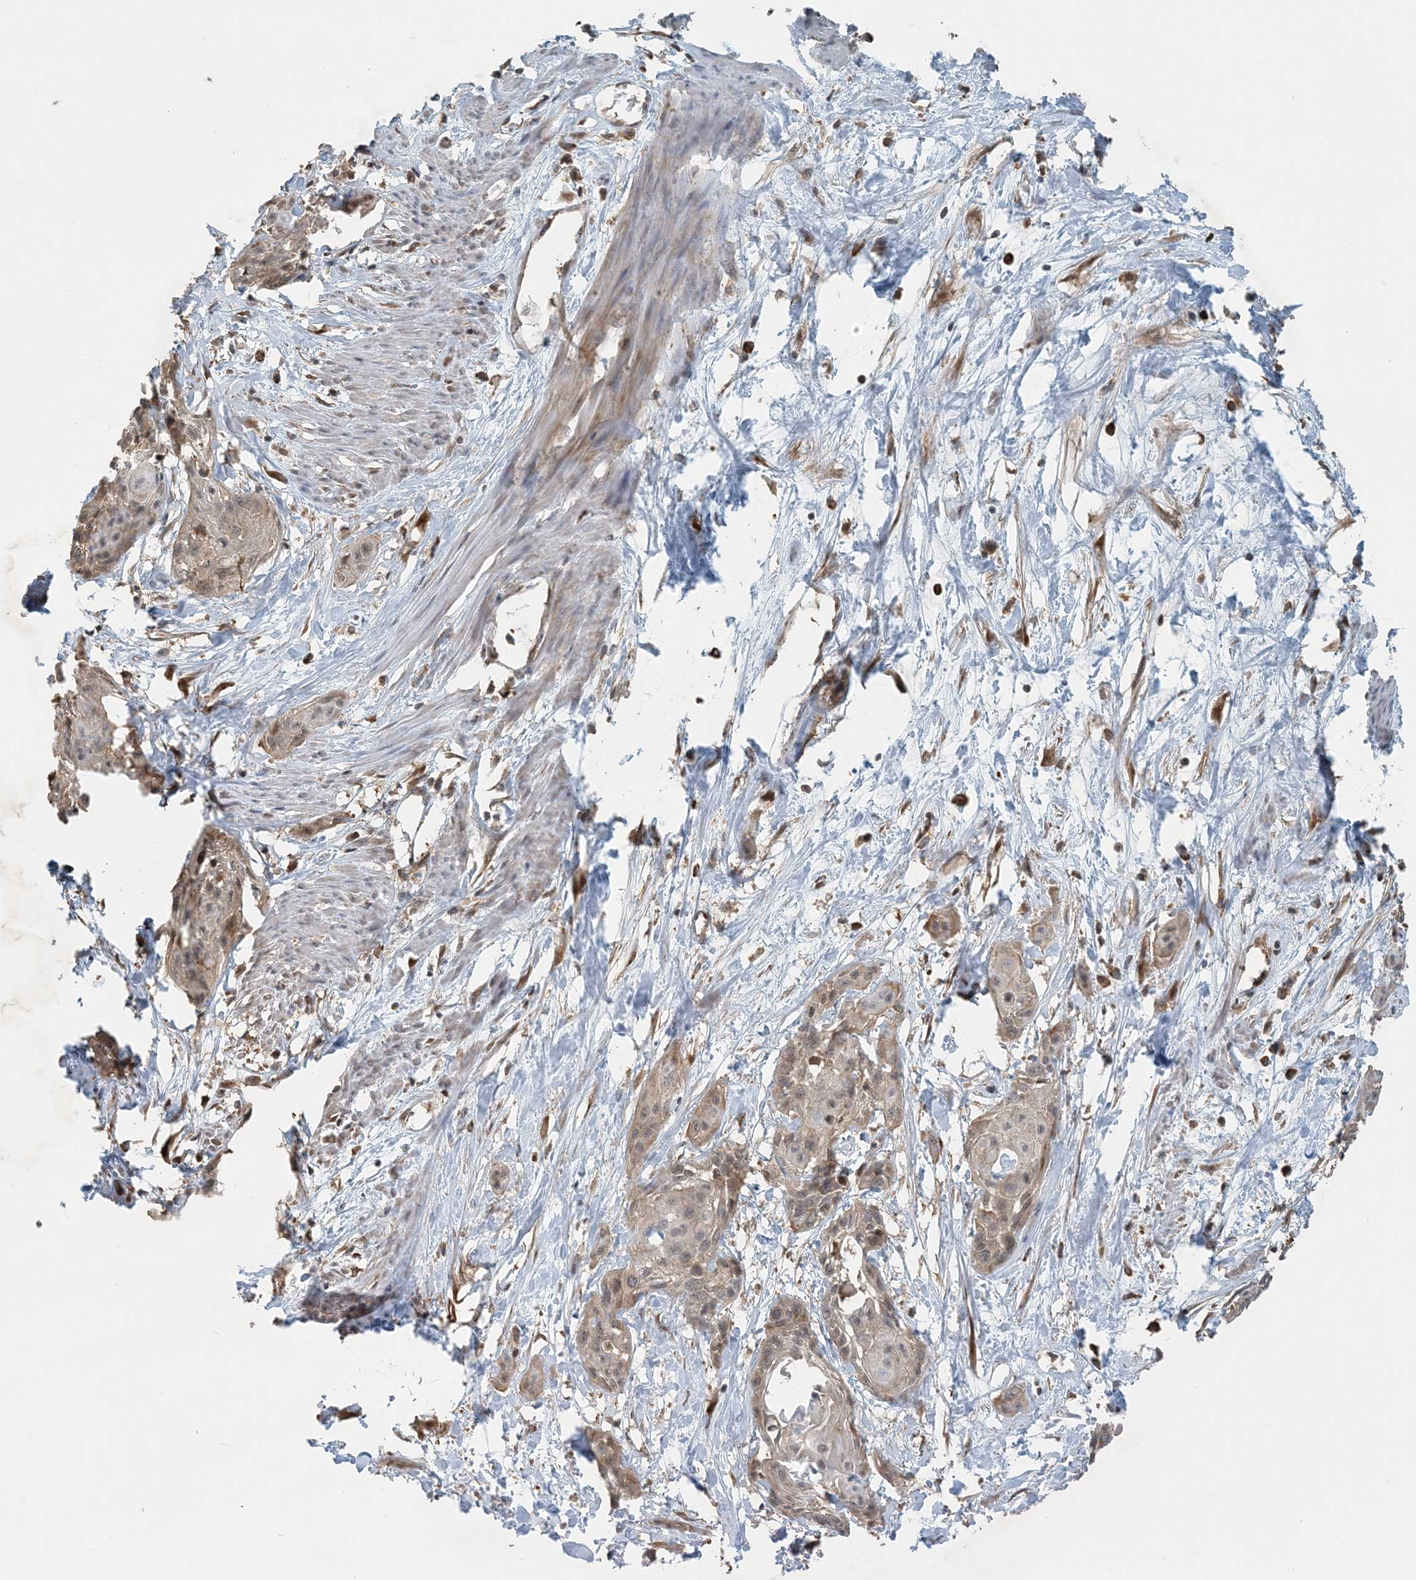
{"staining": {"intensity": "weak", "quantity": "25%-75%", "location": "cytoplasmic/membranous"}, "tissue": "cervical cancer", "cell_type": "Tumor cells", "image_type": "cancer", "snomed": [{"axis": "morphology", "description": "Squamous cell carcinoma, NOS"}, {"axis": "topography", "description": "Cervix"}], "caption": "DAB (3,3'-diaminobenzidine) immunohistochemical staining of squamous cell carcinoma (cervical) exhibits weak cytoplasmic/membranous protein expression in approximately 25%-75% of tumor cells.", "gene": "ZBTB3", "patient": {"sex": "female", "age": 57}}